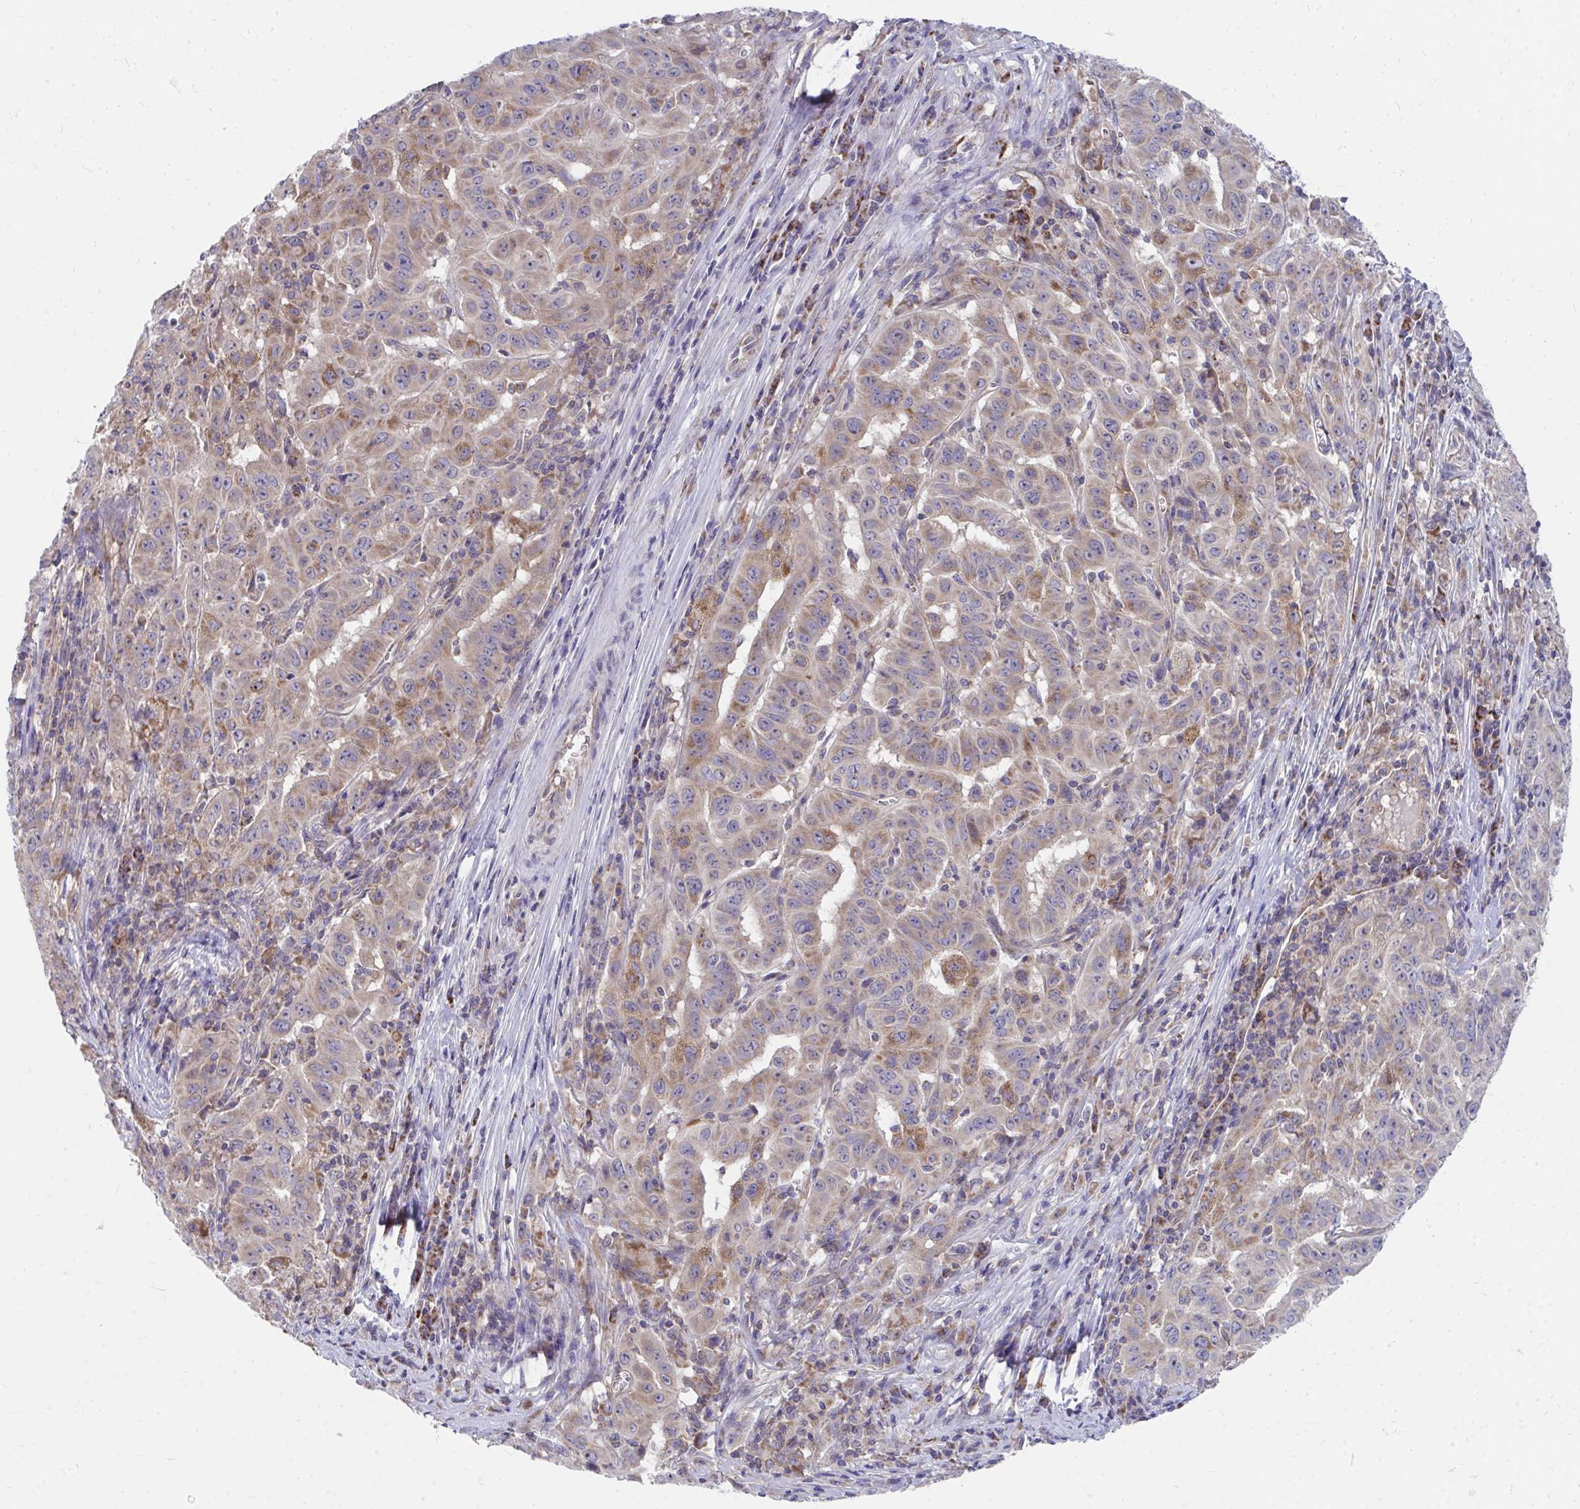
{"staining": {"intensity": "moderate", "quantity": "25%-75%", "location": "cytoplasmic/membranous"}, "tissue": "pancreatic cancer", "cell_type": "Tumor cells", "image_type": "cancer", "snomed": [{"axis": "morphology", "description": "Adenocarcinoma, NOS"}, {"axis": "topography", "description": "Pancreas"}], "caption": "The immunohistochemical stain shows moderate cytoplasmic/membranous positivity in tumor cells of adenocarcinoma (pancreatic) tissue.", "gene": "FHIP1B", "patient": {"sex": "male", "age": 63}}